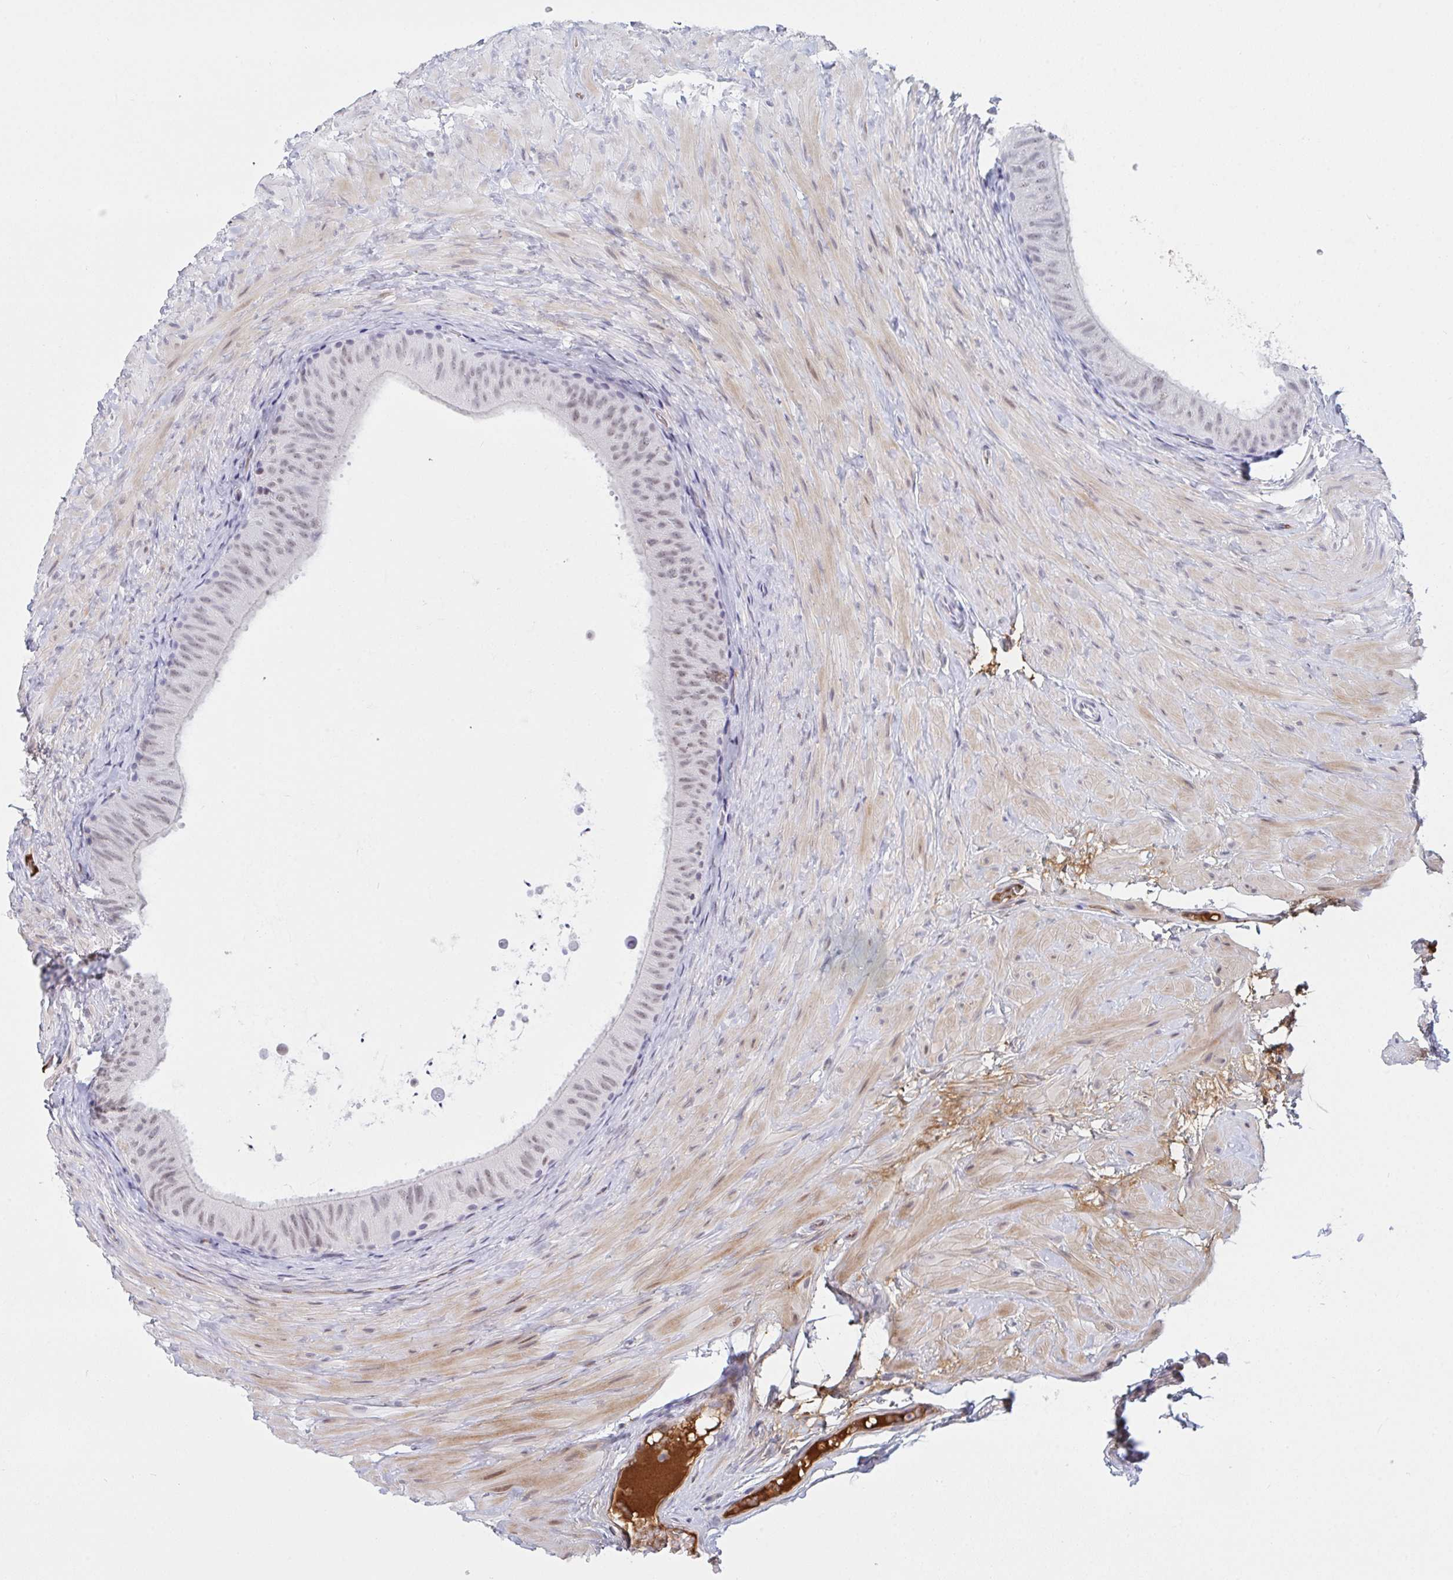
{"staining": {"intensity": "weak", "quantity": "25%-75%", "location": "nuclear"}, "tissue": "epididymis", "cell_type": "Glandular cells", "image_type": "normal", "snomed": [{"axis": "morphology", "description": "Normal tissue, NOS"}, {"axis": "topography", "description": "Epididymis, spermatic cord, NOS"}, {"axis": "topography", "description": "Epididymis"}], "caption": "The image displays staining of unremarkable epididymis, revealing weak nuclear protein expression (brown color) within glandular cells. (Brightfield microscopy of DAB IHC at high magnification).", "gene": "DSCAML1", "patient": {"sex": "male", "age": 31}}